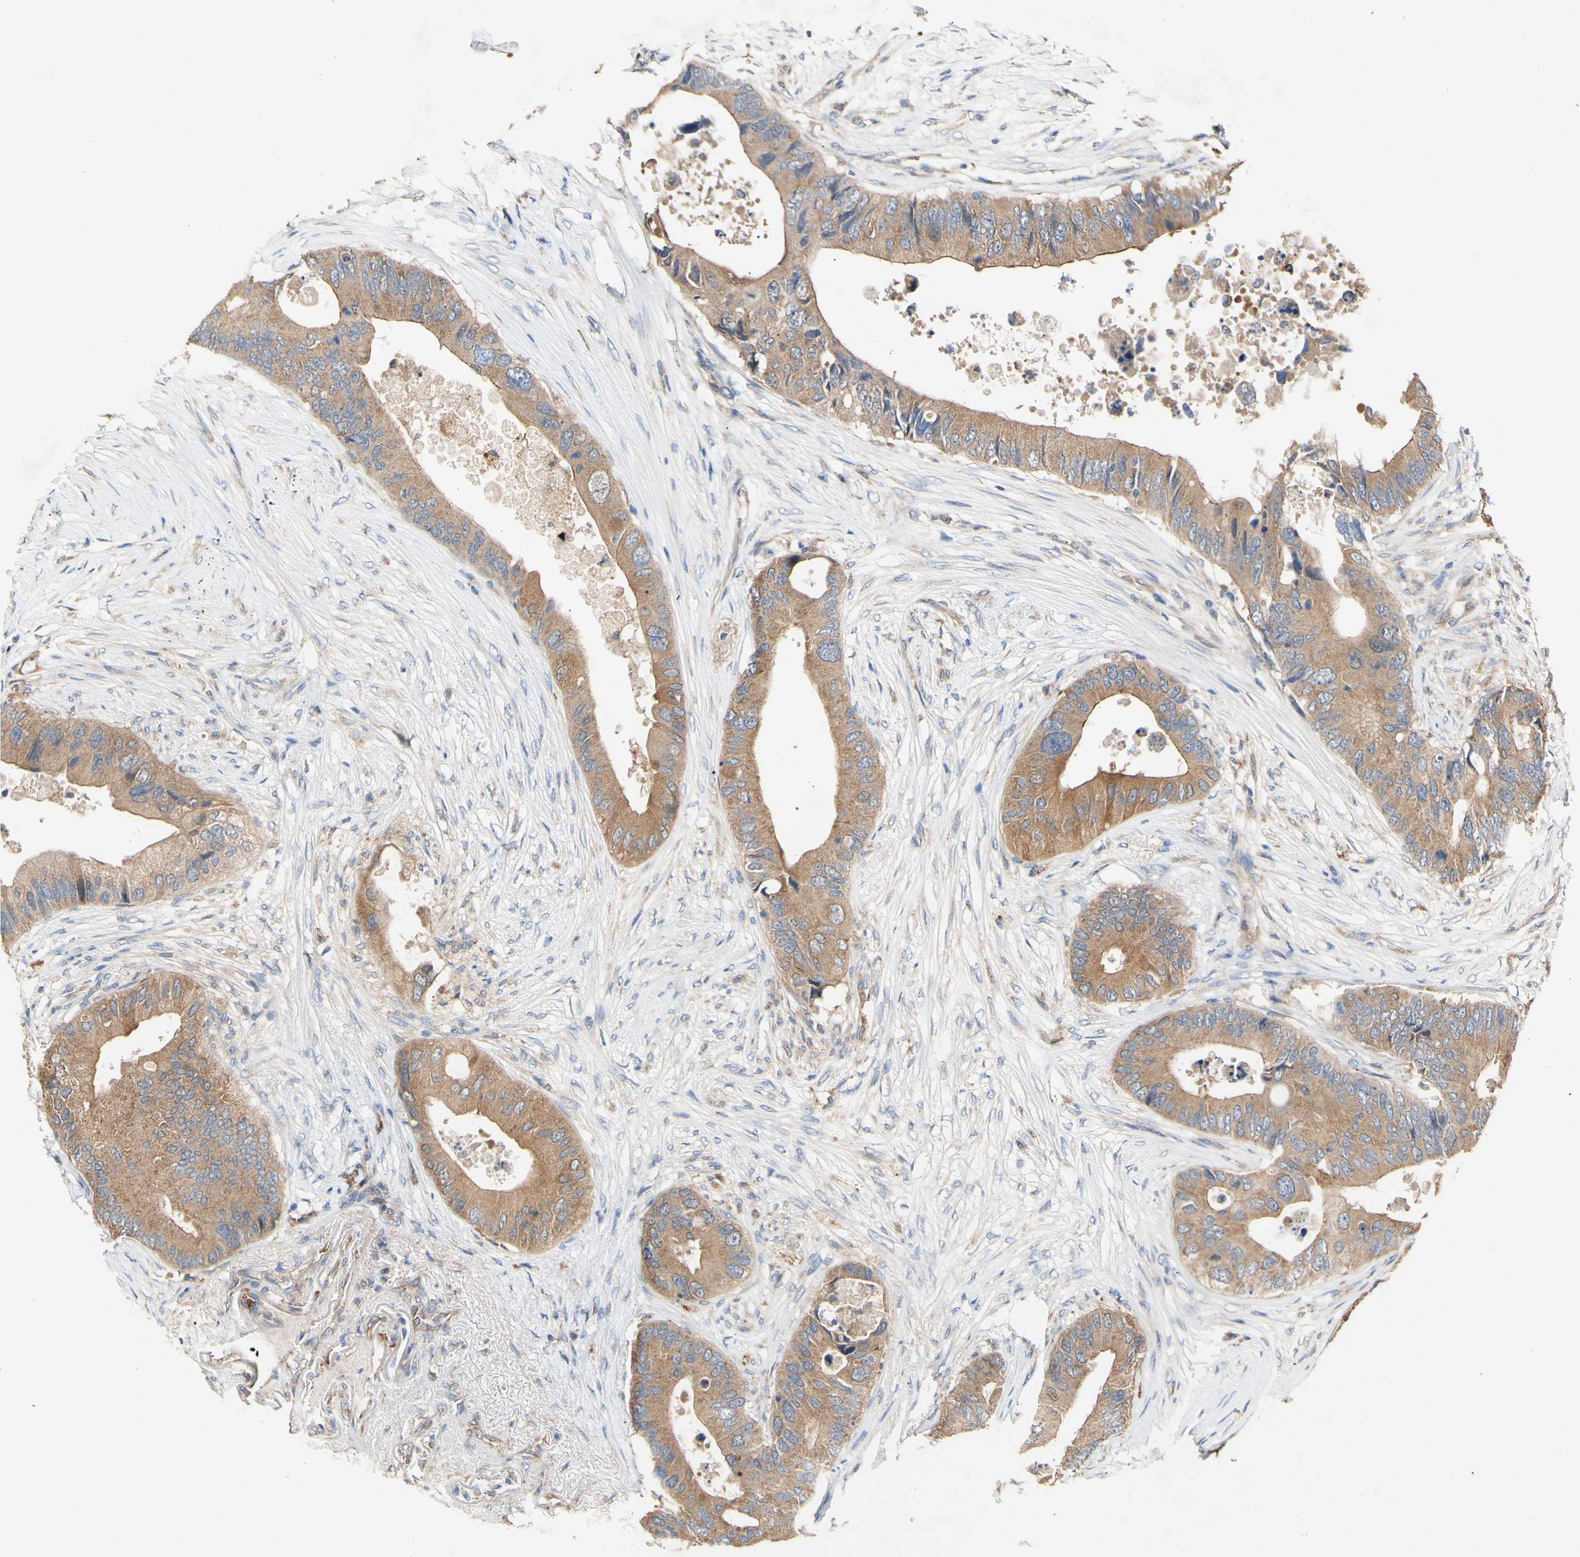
{"staining": {"intensity": "moderate", "quantity": ">75%", "location": "cytoplasmic/membranous"}, "tissue": "colorectal cancer", "cell_type": "Tumor cells", "image_type": "cancer", "snomed": [{"axis": "morphology", "description": "Adenocarcinoma, NOS"}, {"axis": "topography", "description": "Colon"}], "caption": "Adenocarcinoma (colorectal) stained with DAB IHC exhibits medium levels of moderate cytoplasmic/membranous staining in approximately >75% of tumor cells.", "gene": "PDGFB", "patient": {"sex": "male", "age": 71}}